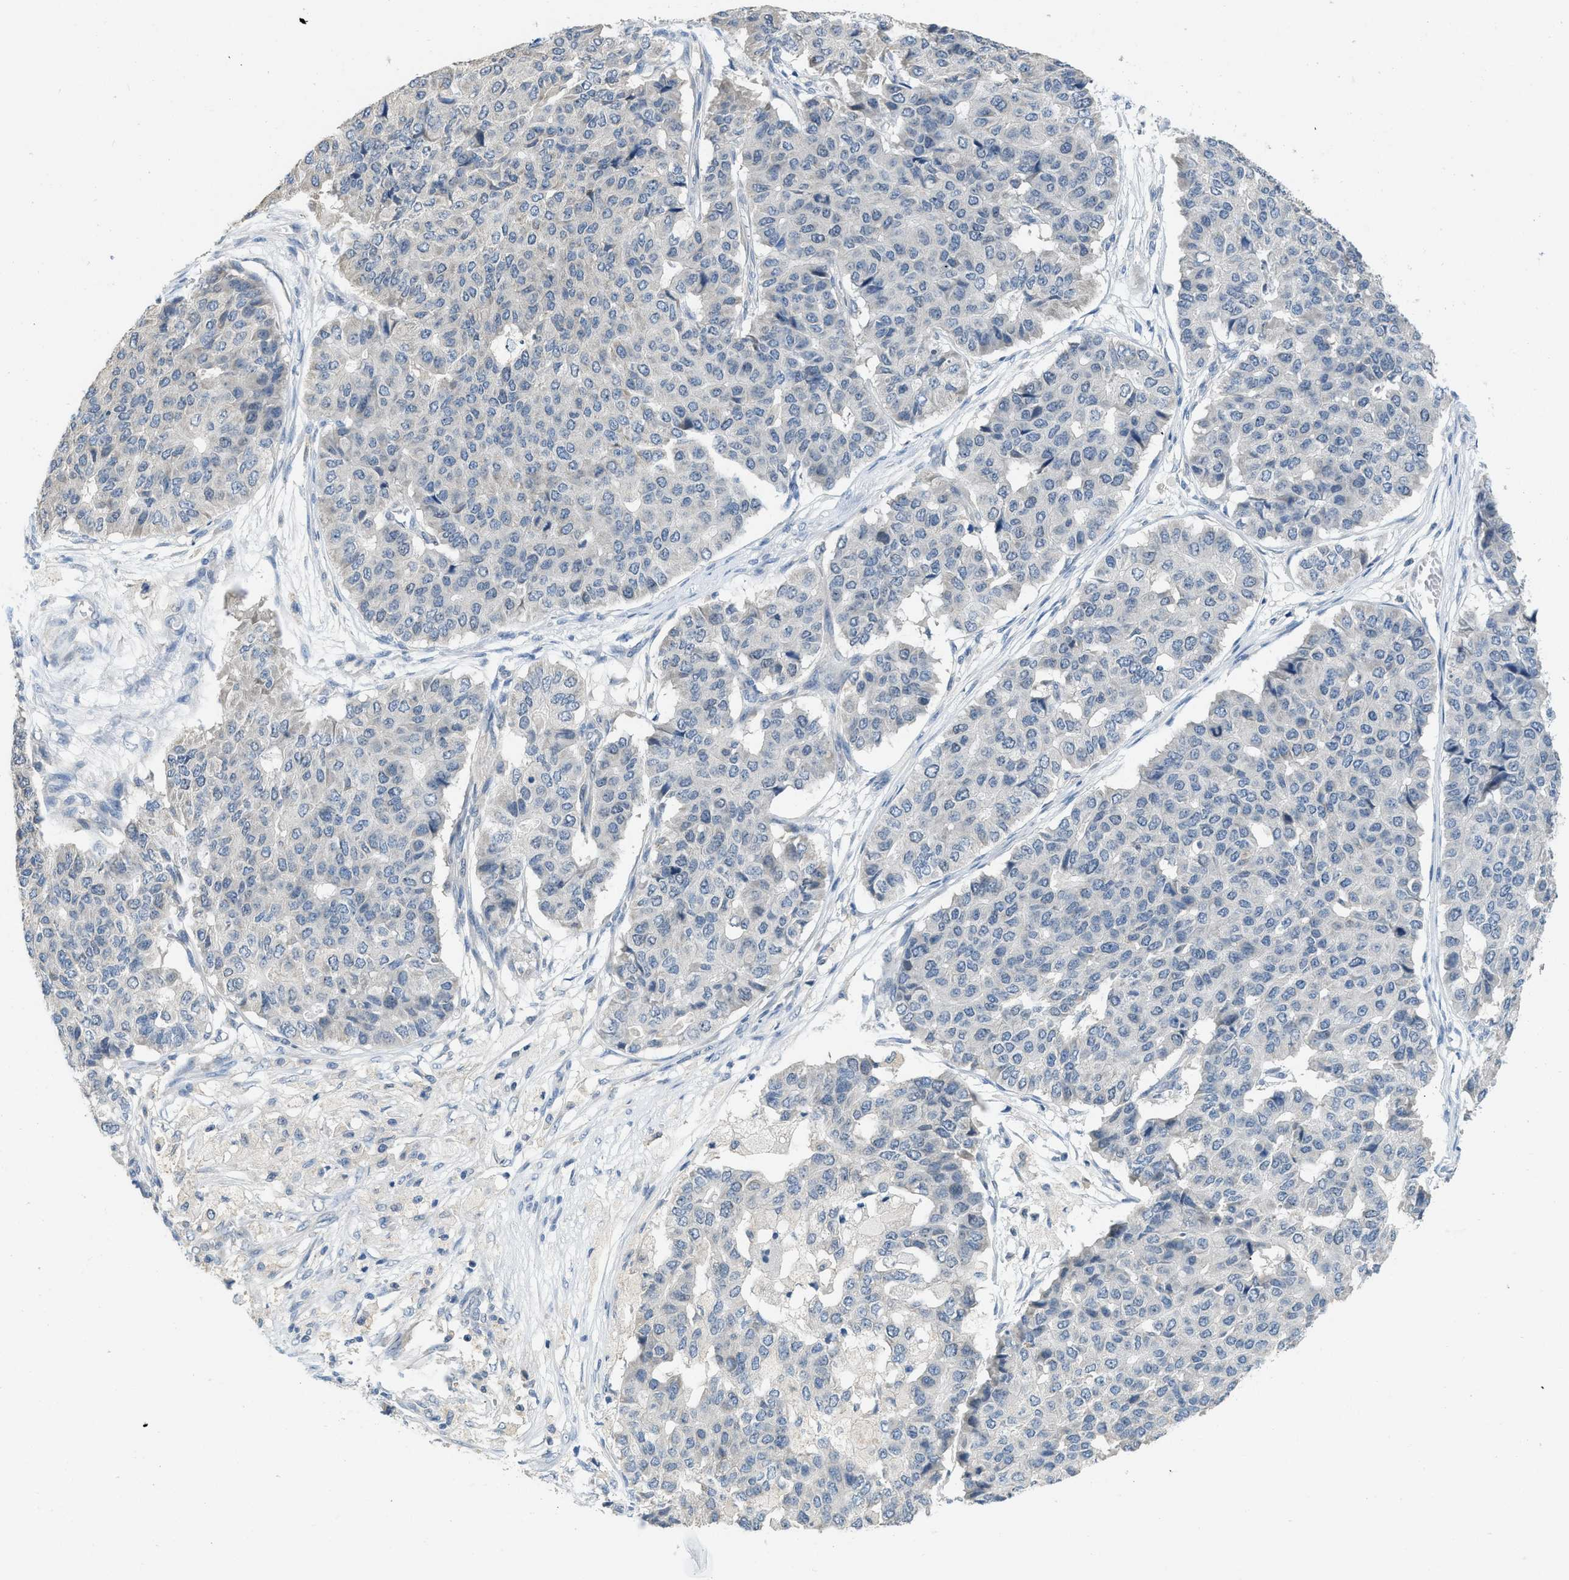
{"staining": {"intensity": "negative", "quantity": "none", "location": "none"}, "tissue": "pancreatic cancer", "cell_type": "Tumor cells", "image_type": "cancer", "snomed": [{"axis": "morphology", "description": "Adenocarcinoma, NOS"}, {"axis": "topography", "description": "Pancreas"}], "caption": "IHC photomicrograph of neoplastic tissue: human pancreatic cancer (adenocarcinoma) stained with DAB (3,3'-diaminobenzidine) shows no significant protein staining in tumor cells.", "gene": "MIS18A", "patient": {"sex": "male", "age": 50}}